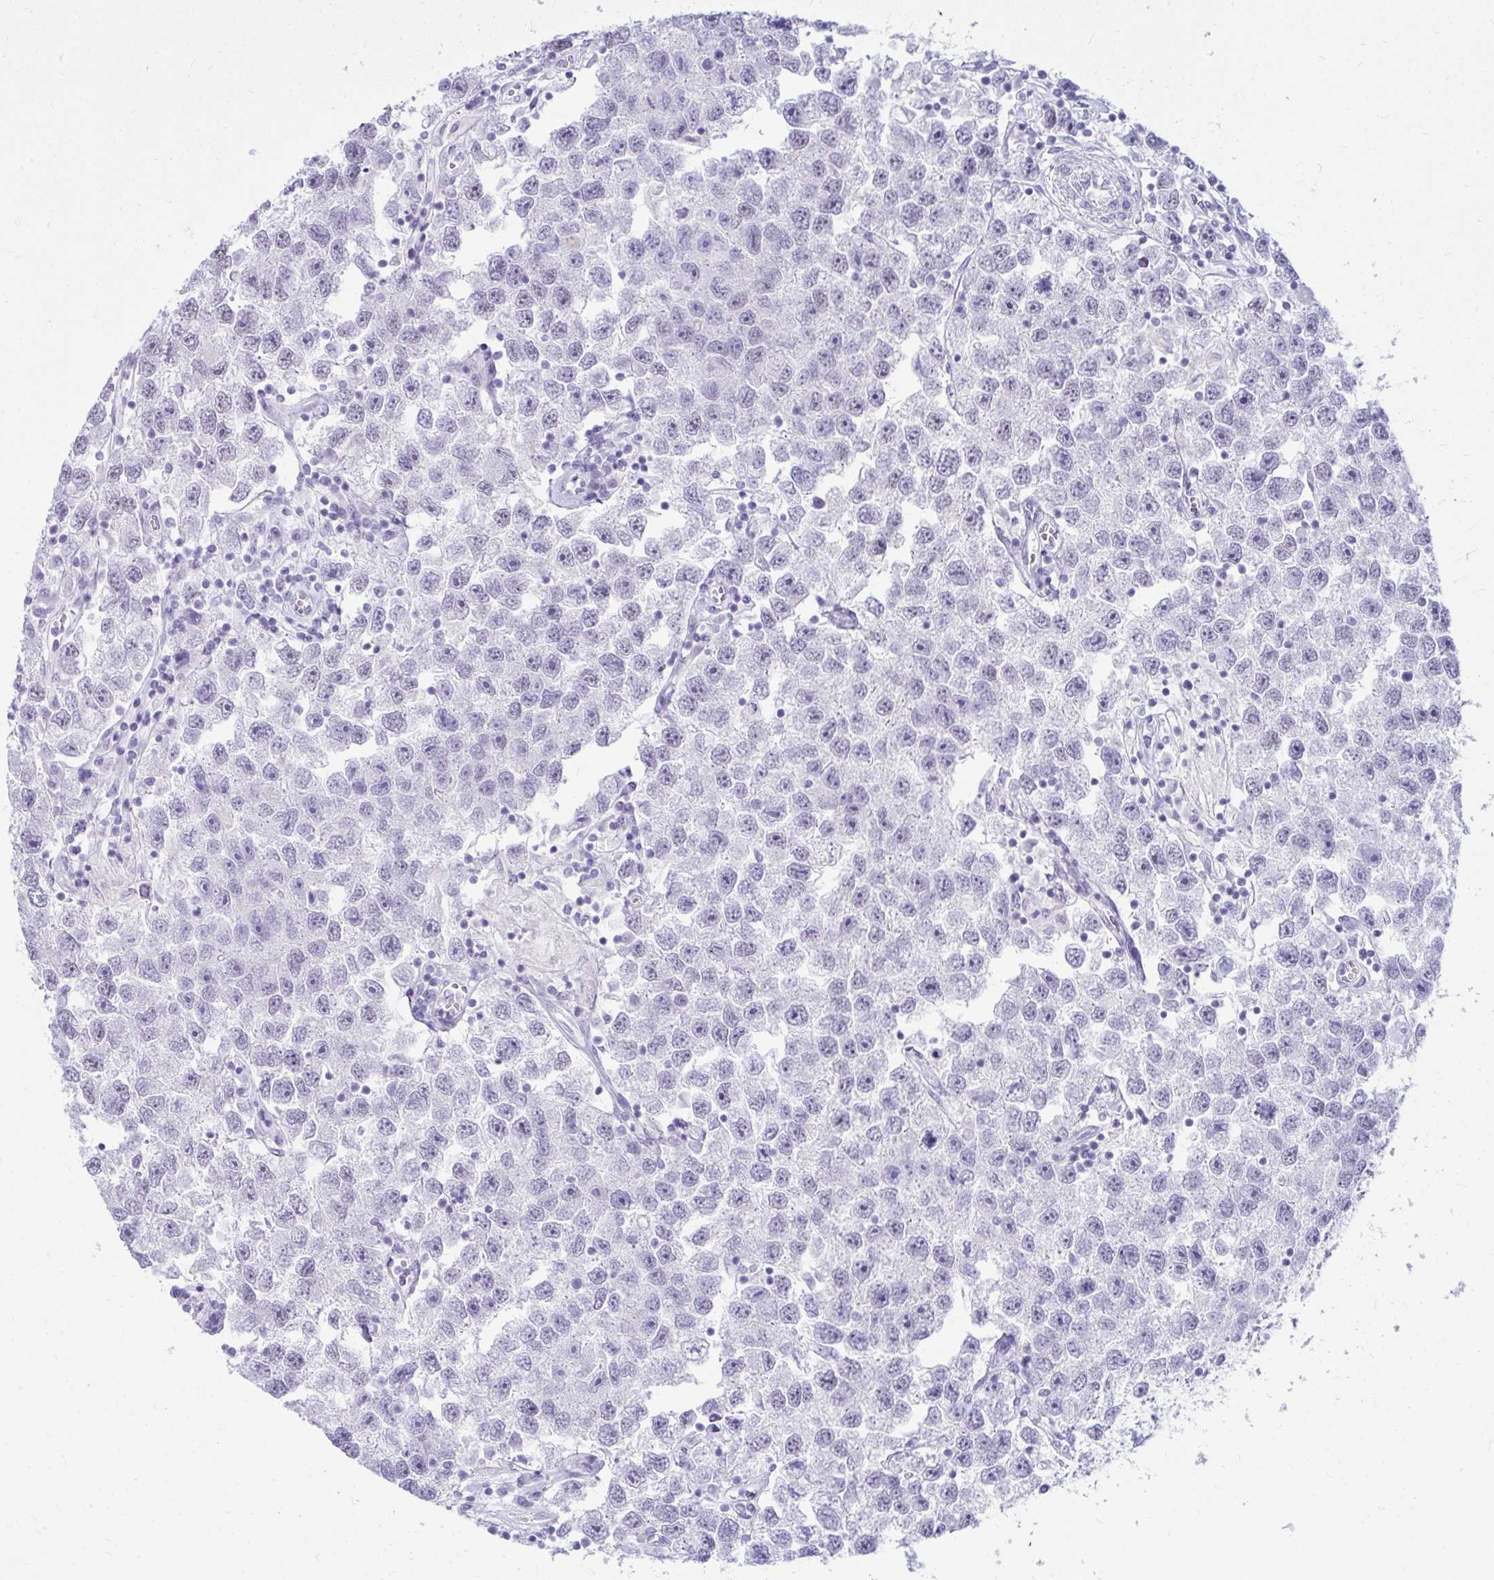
{"staining": {"intensity": "negative", "quantity": "none", "location": "none"}, "tissue": "testis cancer", "cell_type": "Tumor cells", "image_type": "cancer", "snomed": [{"axis": "morphology", "description": "Seminoma, NOS"}, {"axis": "topography", "description": "Testis"}], "caption": "Tumor cells show no significant positivity in testis cancer (seminoma).", "gene": "OR5F1", "patient": {"sex": "male", "age": 26}}